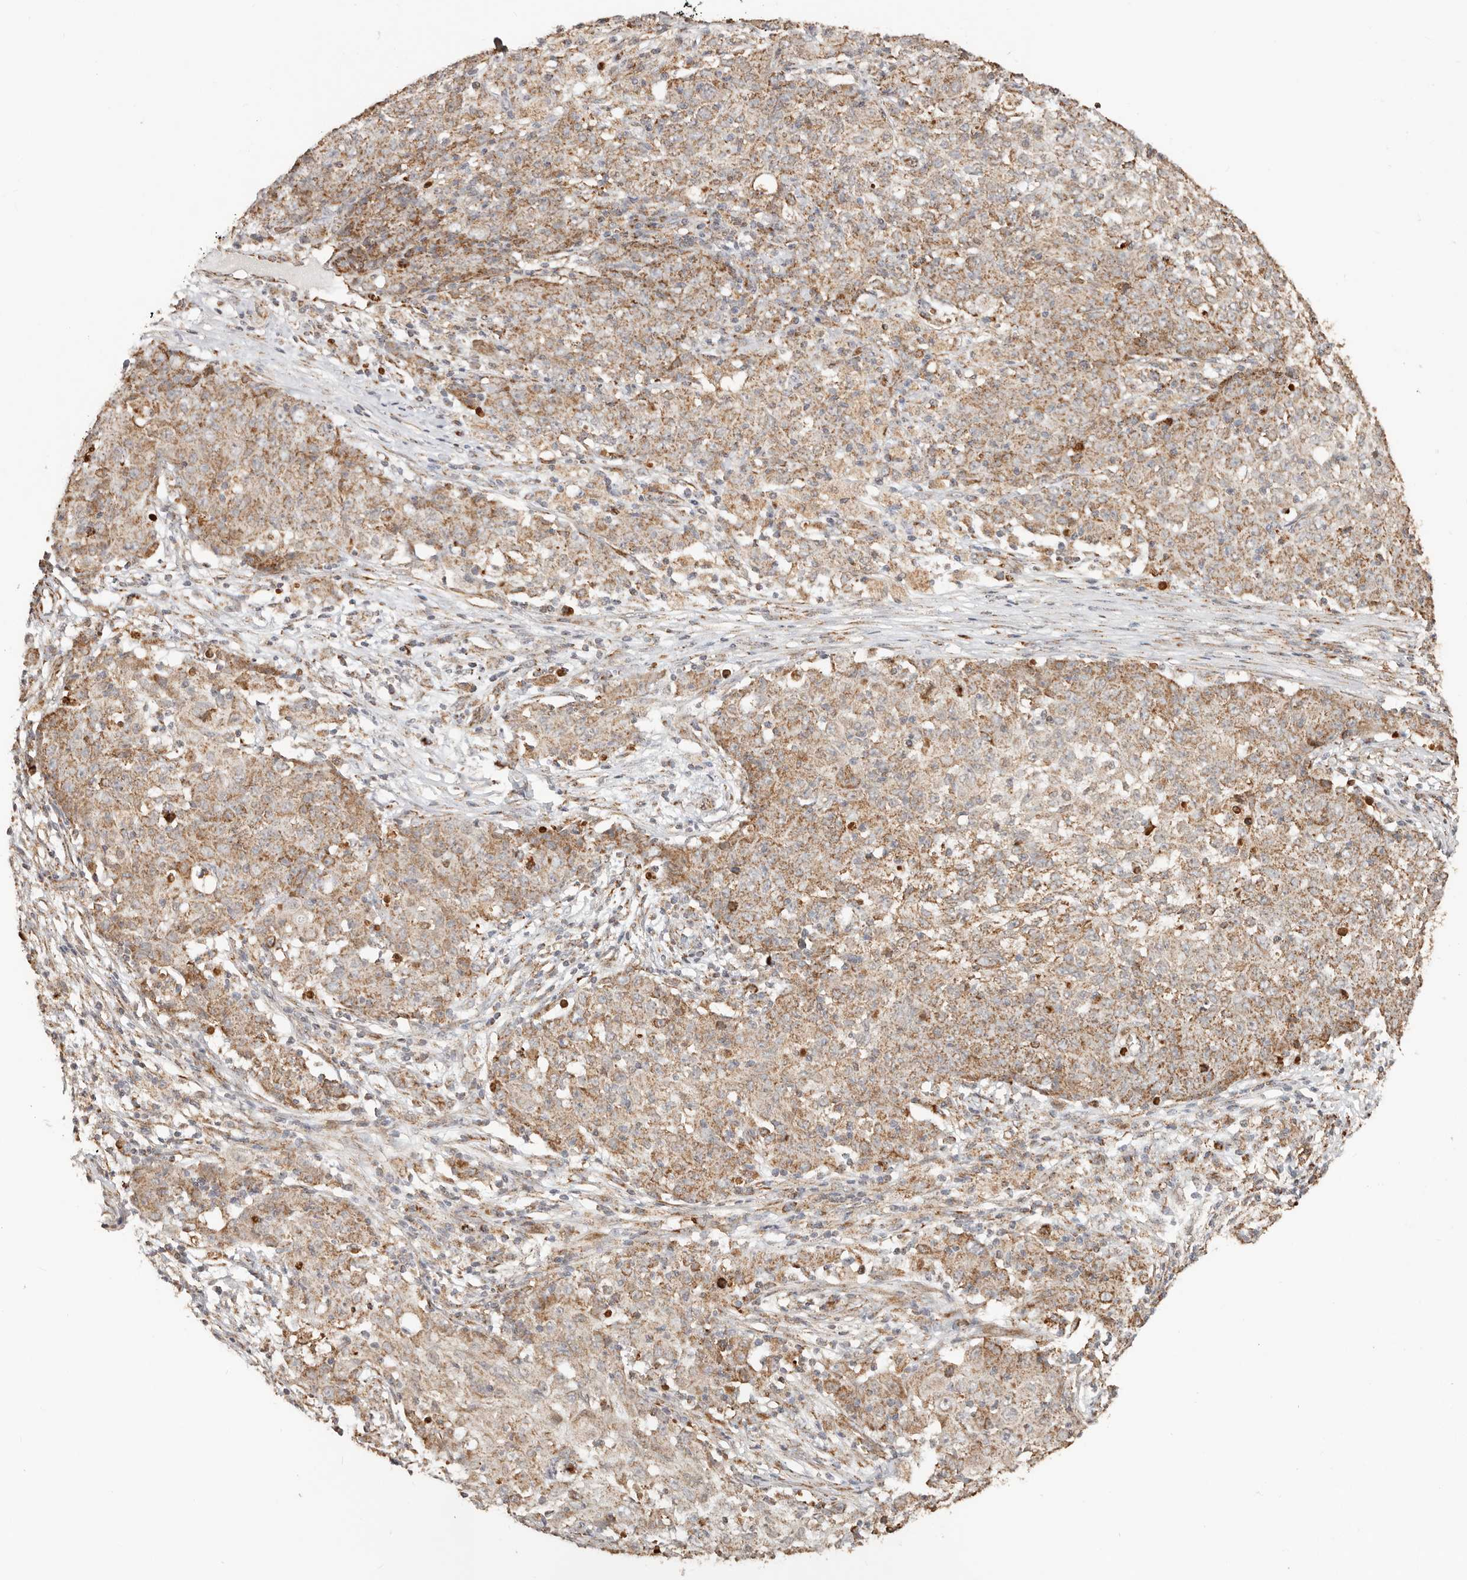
{"staining": {"intensity": "moderate", "quantity": ">75%", "location": "cytoplasmic/membranous"}, "tissue": "ovarian cancer", "cell_type": "Tumor cells", "image_type": "cancer", "snomed": [{"axis": "morphology", "description": "Carcinoma, endometroid"}, {"axis": "topography", "description": "Ovary"}], "caption": "Protein staining of ovarian cancer tissue shows moderate cytoplasmic/membranous expression in about >75% of tumor cells.", "gene": "NDUFB11", "patient": {"sex": "female", "age": 42}}